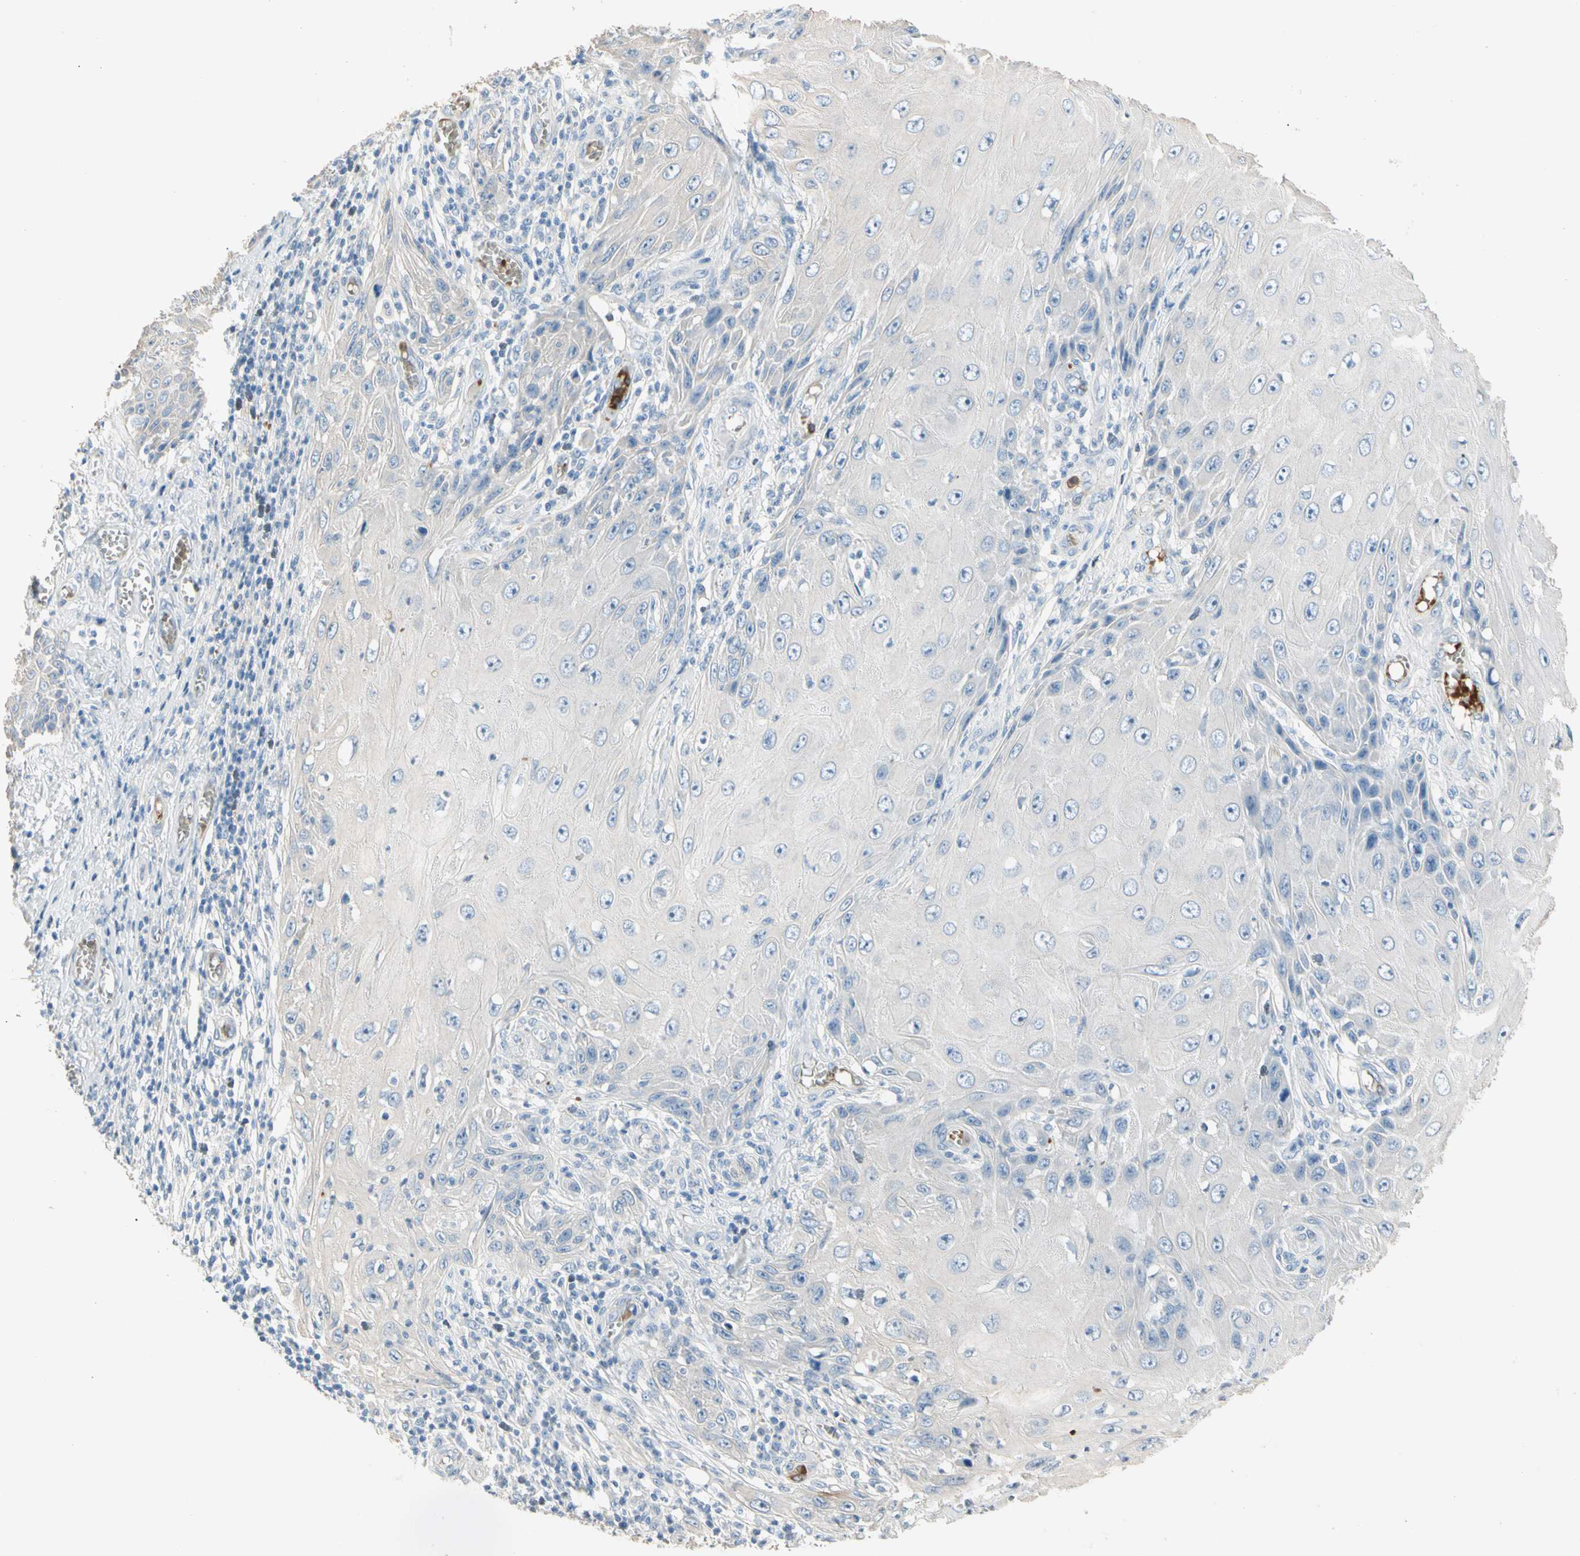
{"staining": {"intensity": "negative", "quantity": "none", "location": "none"}, "tissue": "skin cancer", "cell_type": "Tumor cells", "image_type": "cancer", "snomed": [{"axis": "morphology", "description": "Squamous cell carcinoma, NOS"}, {"axis": "topography", "description": "Skin"}], "caption": "Tumor cells are negative for brown protein staining in squamous cell carcinoma (skin).", "gene": "CA1", "patient": {"sex": "female", "age": 73}}